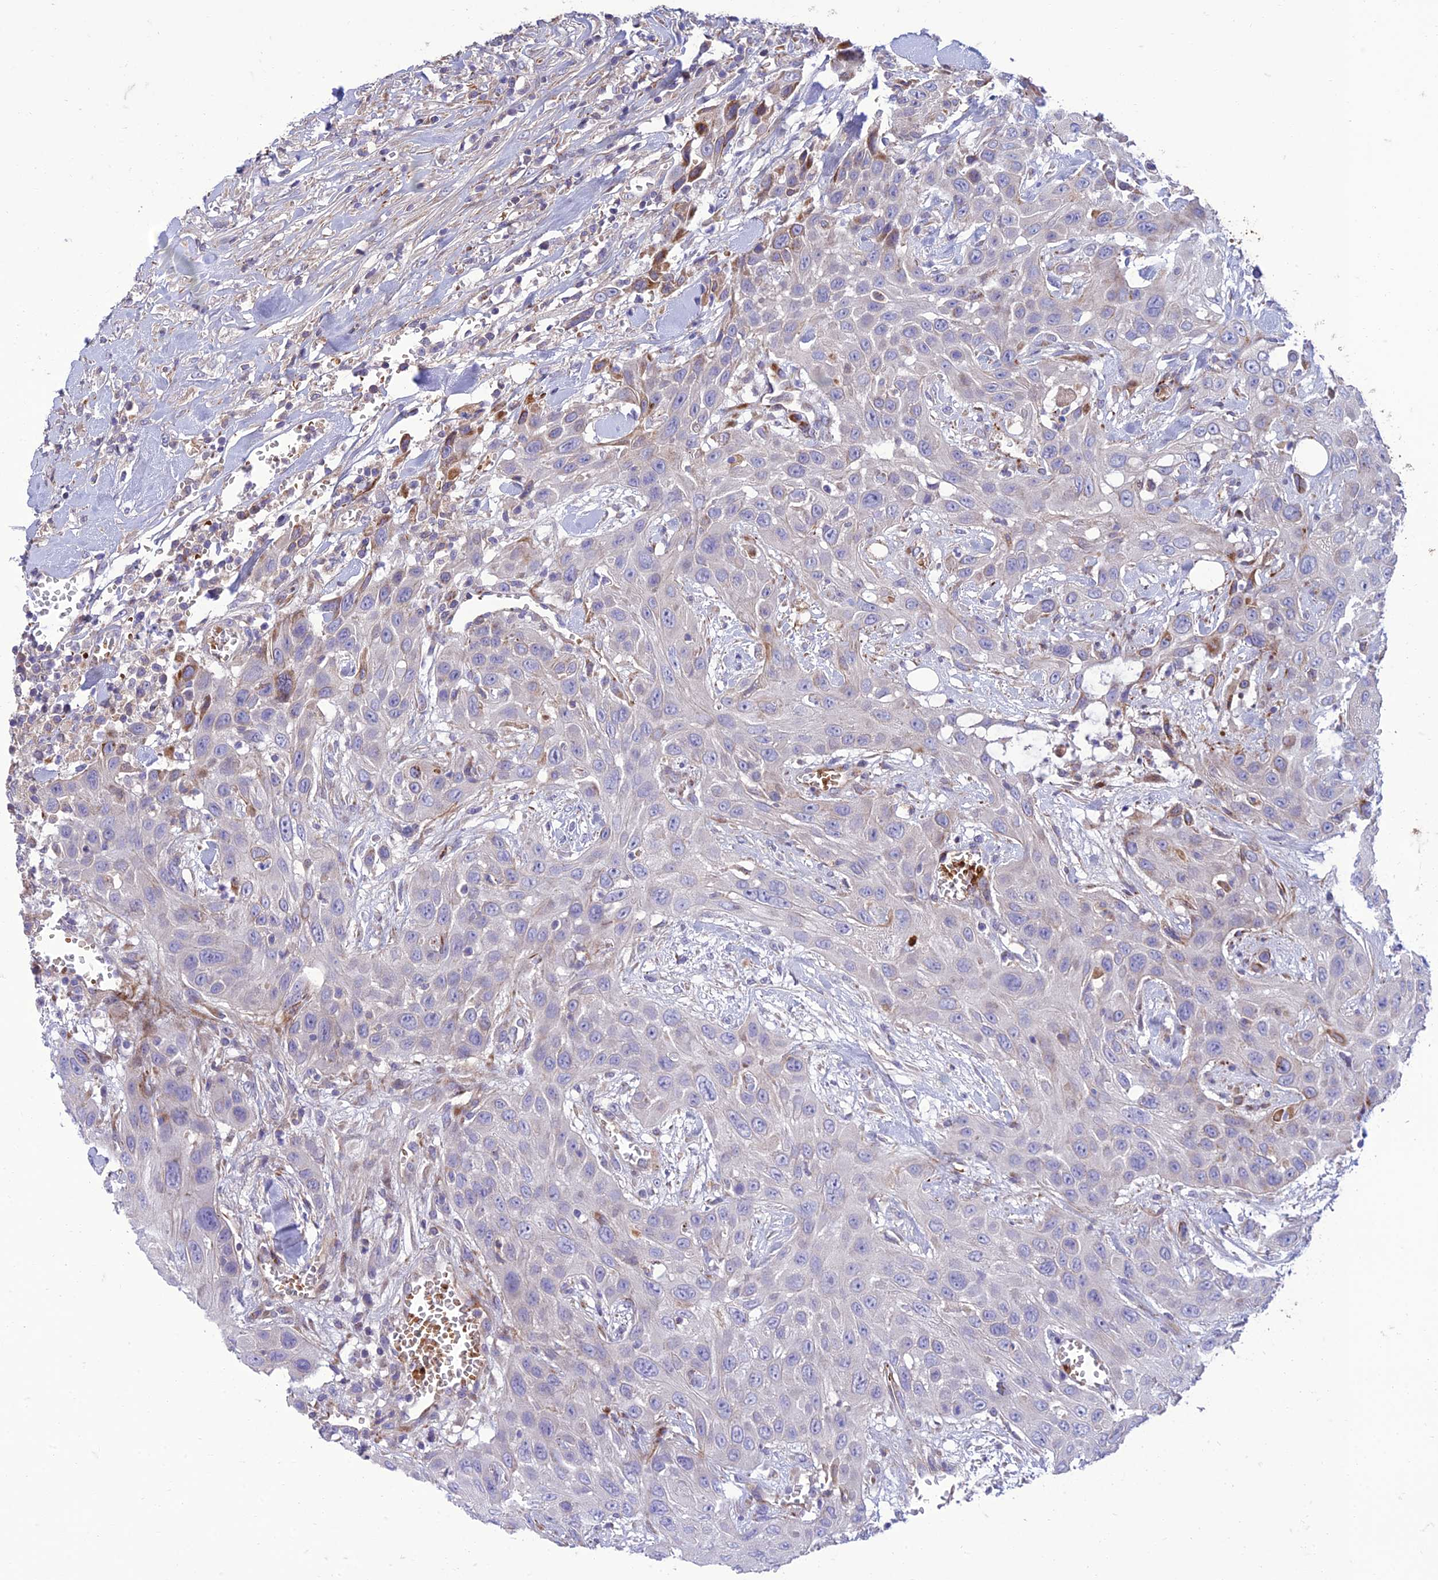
{"staining": {"intensity": "negative", "quantity": "none", "location": "none"}, "tissue": "head and neck cancer", "cell_type": "Tumor cells", "image_type": "cancer", "snomed": [{"axis": "morphology", "description": "Squamous cell carcinoma, NOS"}, {"axis": "topography", "description": "Head-Neck"}], "caption": "Immunohistochemical staining of human squamous cell carcinoma (head and neck) shows no significant expression in tumor cells. (DAB (3,3'-diaminobenzidine) immunohistochemistry, high magnification).", "gene": "SEL1L3", "patient": {"sex": "male", "age": 81}}